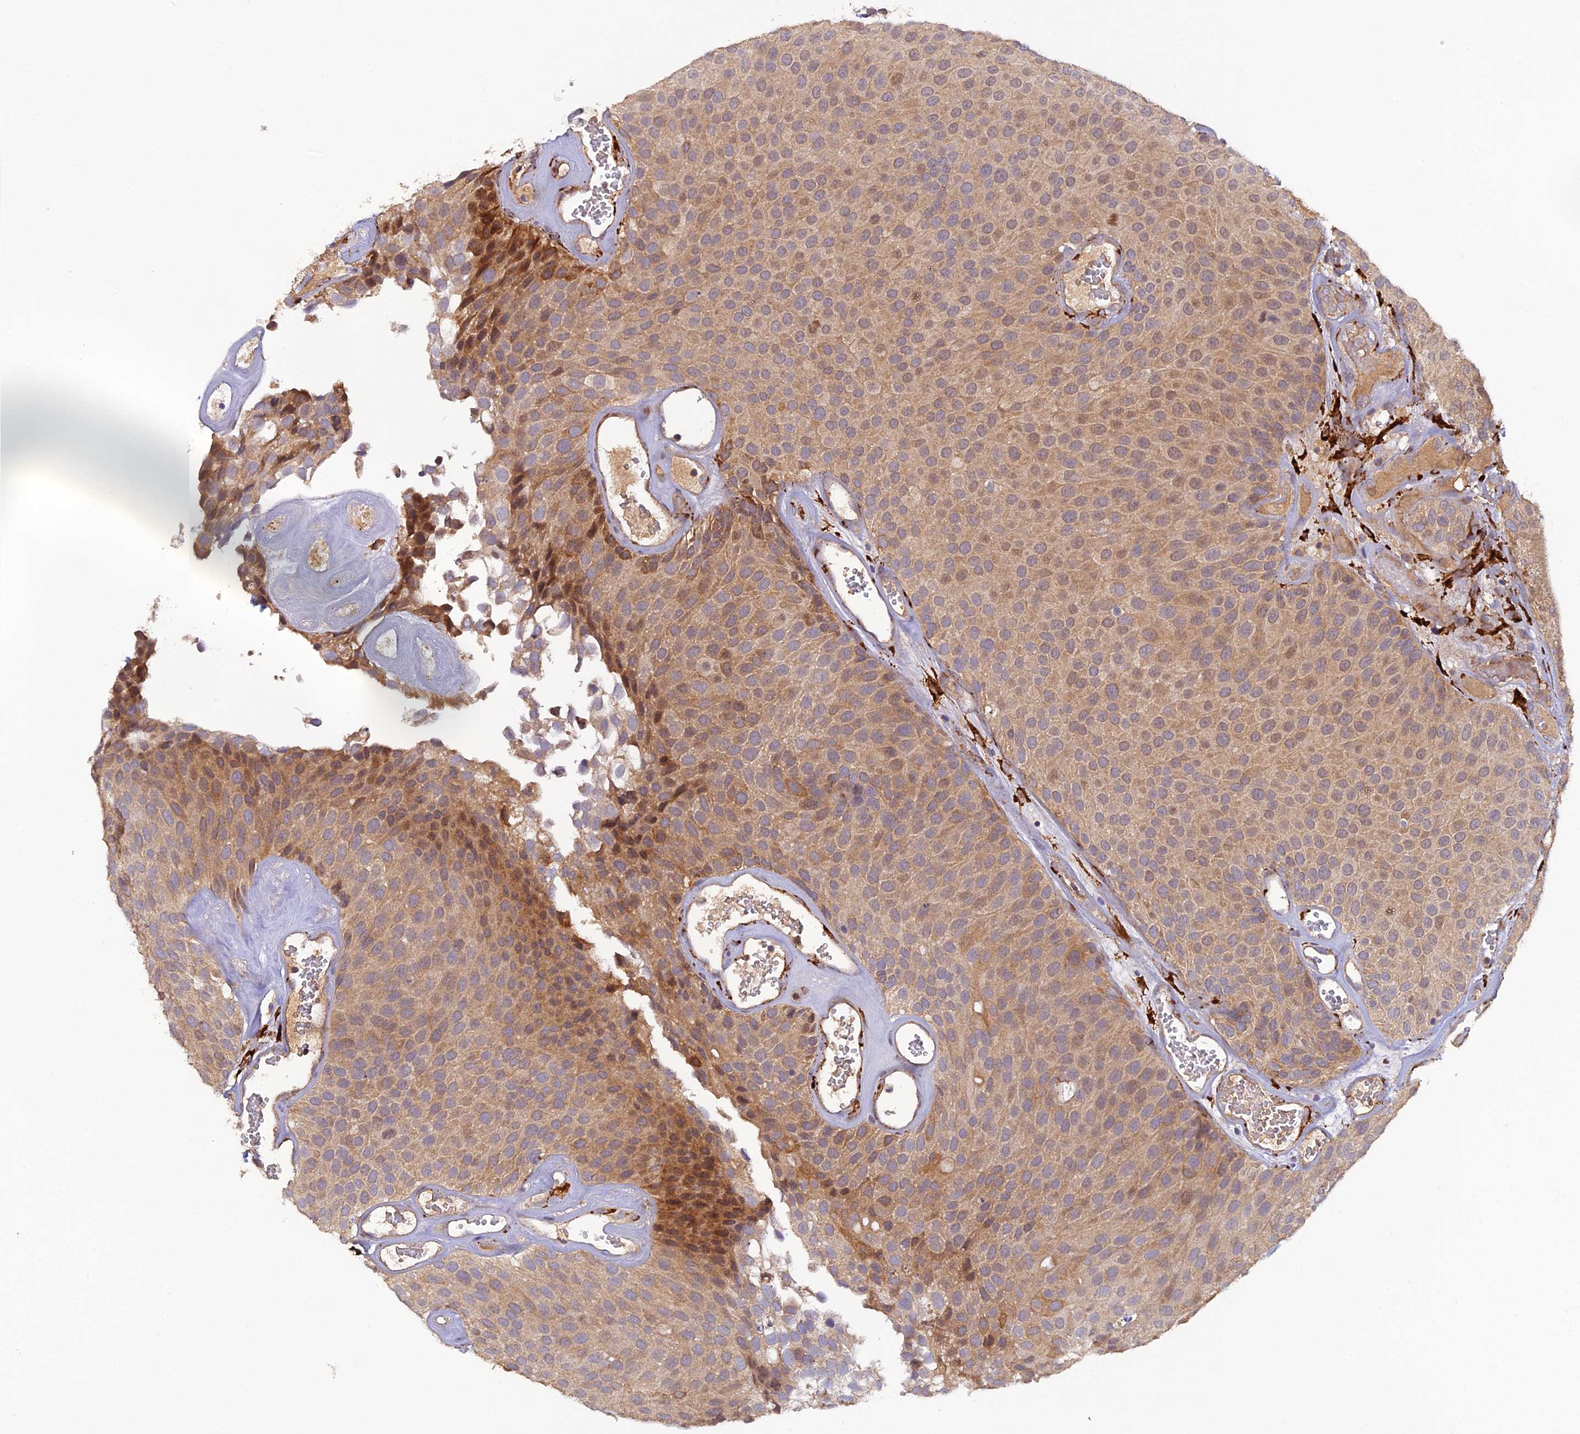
{"staining": {"intensity": "weak", "quantity": ">75%", "location": "cytoplasmic/membranous,nuclear"}, "tissue": "urothelial cancer", "cell_type": "Tumor cells", "image_type": "cancer", "snomed": [{"axis": "morphology", "description": "Urothelial carcinoma, Low grade"}, {"axis": "topography", "description": "Urinary bladder"}], "caption": "This photomicrograph displays urothelial carcinoma (low-grade) stained with immunohistochemistry (IHC) to label a protein in brown. The cytoplasmic/membranous and nuclear of tumor cells show weak positivity for the protein. Nuclei are counter-stained blue.", "gene": "P3H3", "patient": {"sex": "male", "age": 89}}